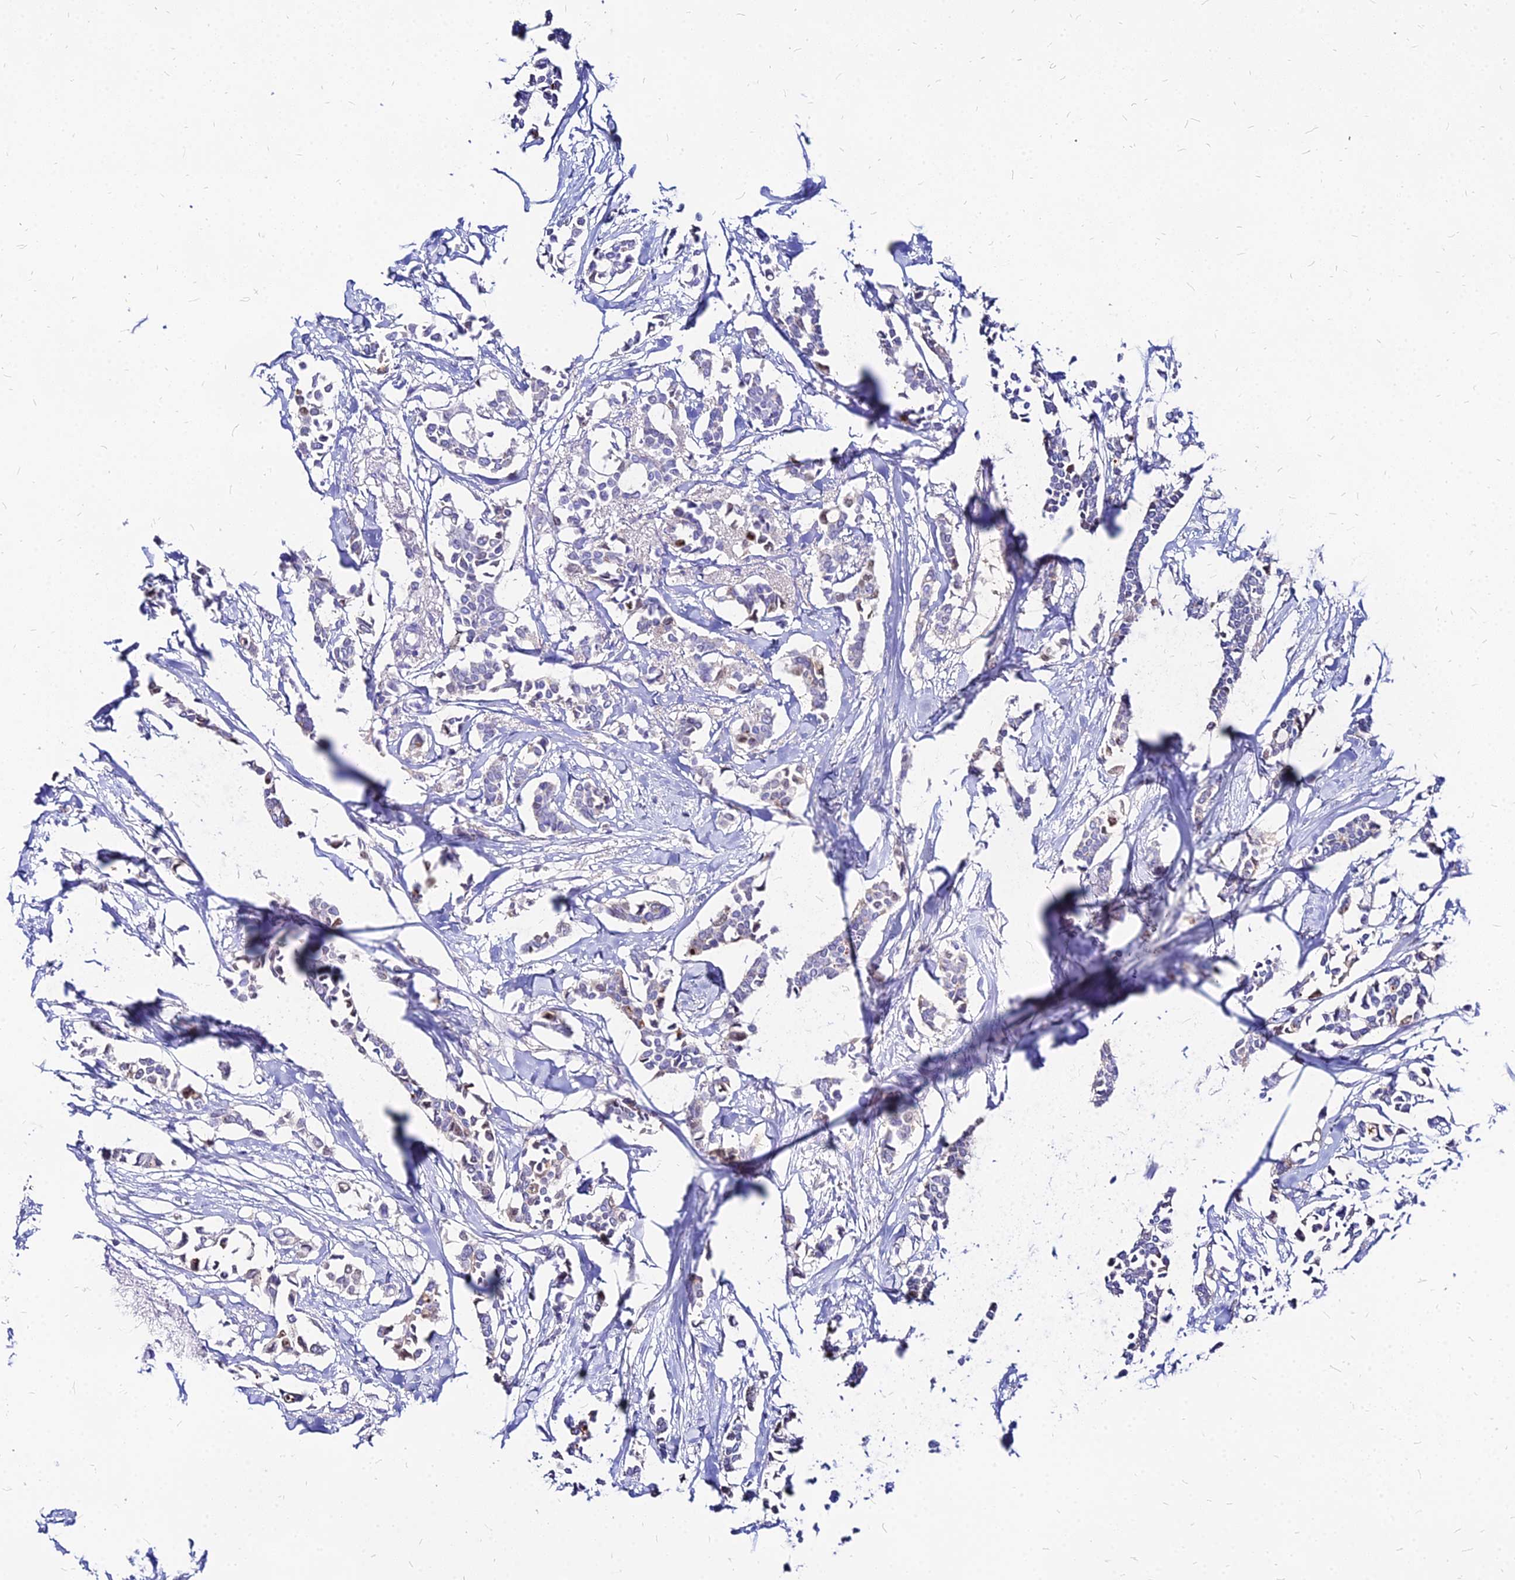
{"staining": {"intensity": "negative", "quantity": "none", "location": "none"}, "tissue": "breast cancer", "cell_type": "Tumor cells", "image_type": "cancer", "snomed": [{"axis": "morphology", "description": "Duct carcinoma"}, {"axis": "topography", "description": "Breast"}], "caption": "Protein analysis of breast cancer (invasive ductal carcinoma) shows no significant positivity in tumor cells.", "gene": "ACSM6", "patient": {"sex": "female", "age": 41}}